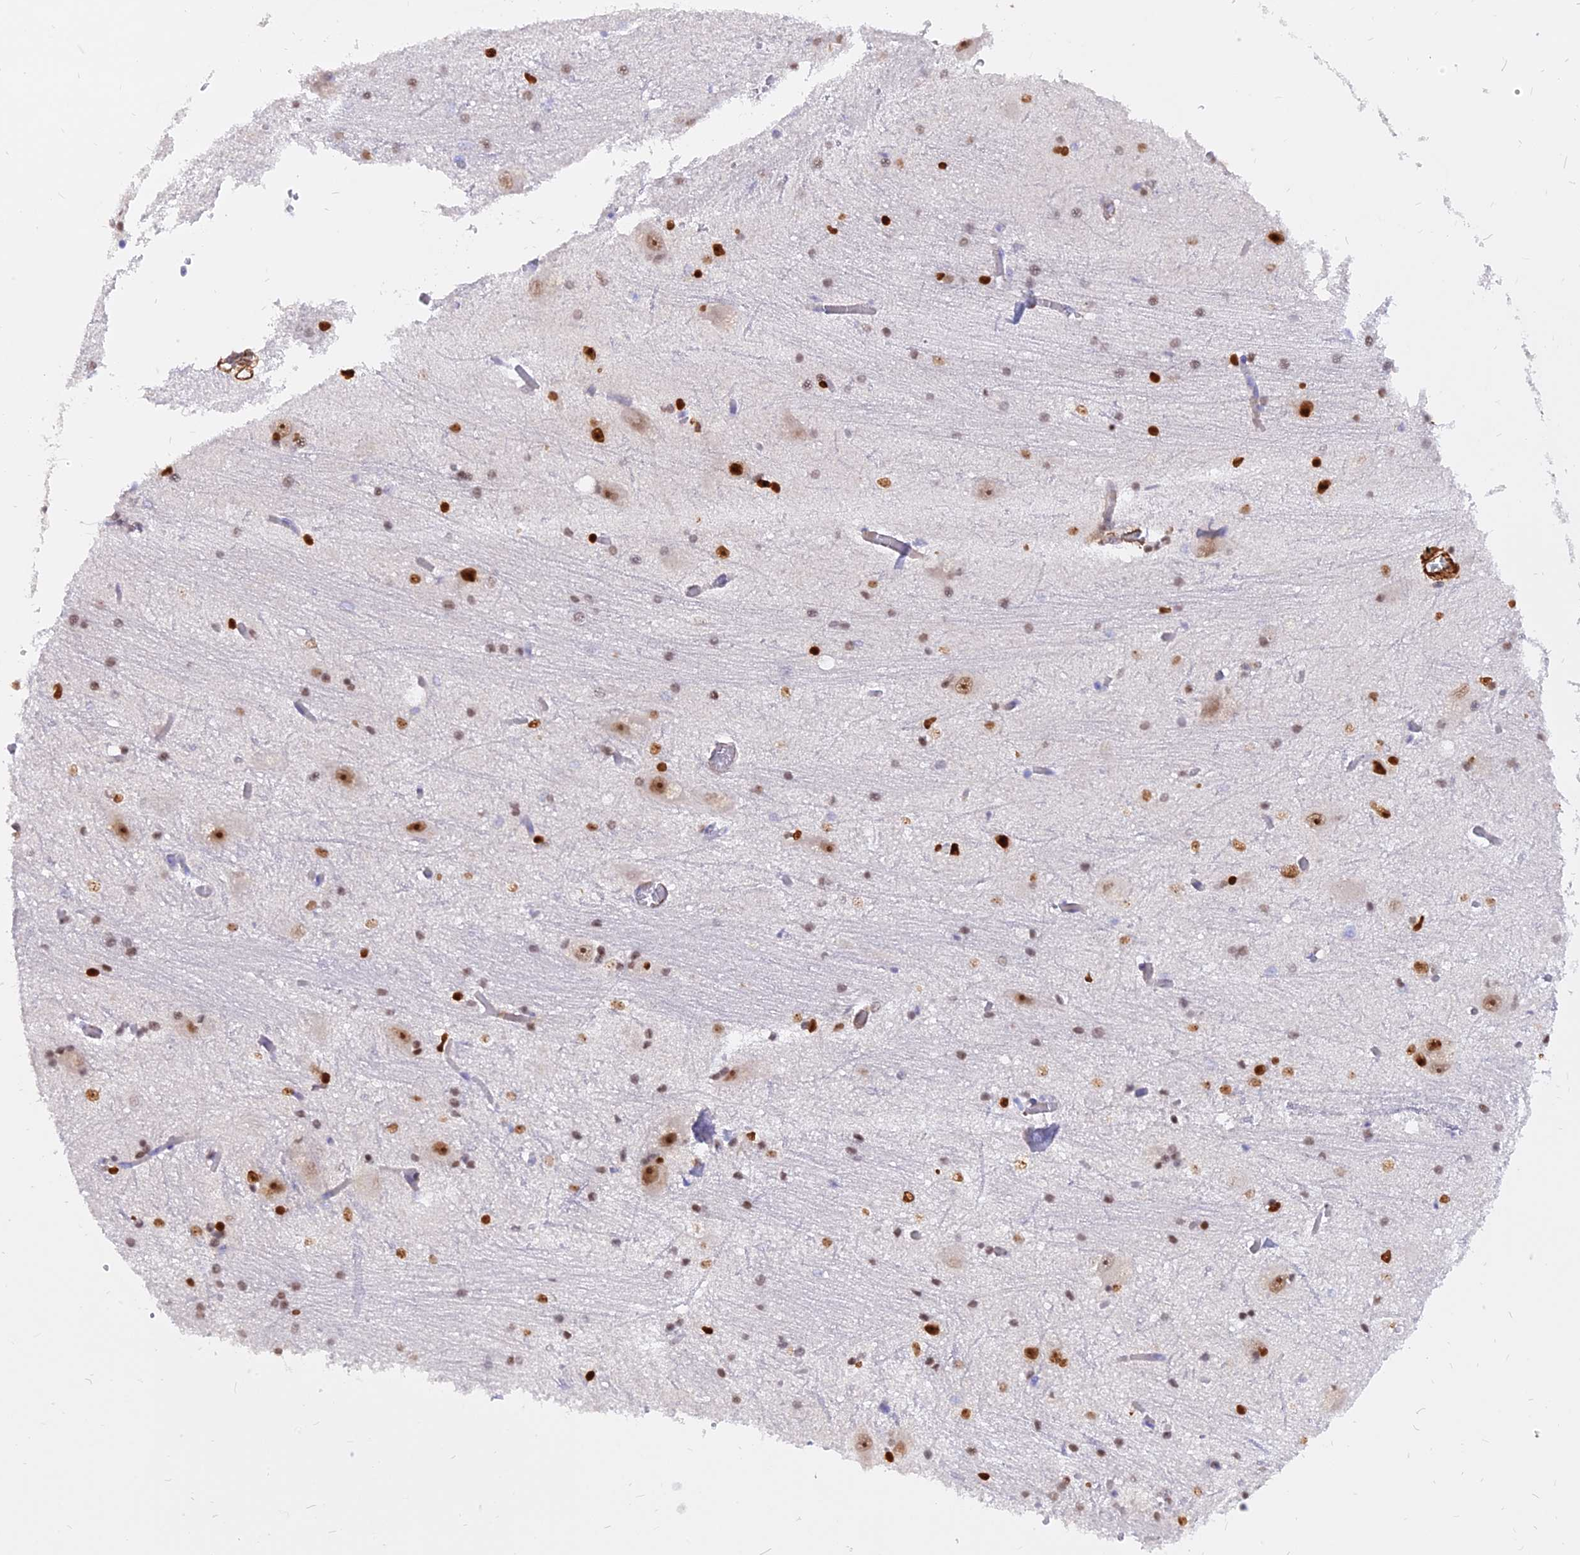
{"staining": {"intensity": "strong", "quantity": "25%-75%", "location": "nuclear"}, "tissue": "caudate", "cell_type": "Glial cells", "image_type": "normal", "snomed": [{"axis": "morphology", "description": "Normal tissue, NOS"}, {"axis": "topography", "description": "Lateral ventricle wall"}], "caption": "A high amount of strong nuclear positivity is seen in about 25%-75% of glial cells in benign caudate.", "gene": "CENPV", "patient": {"sex": "male", "age": 37}}